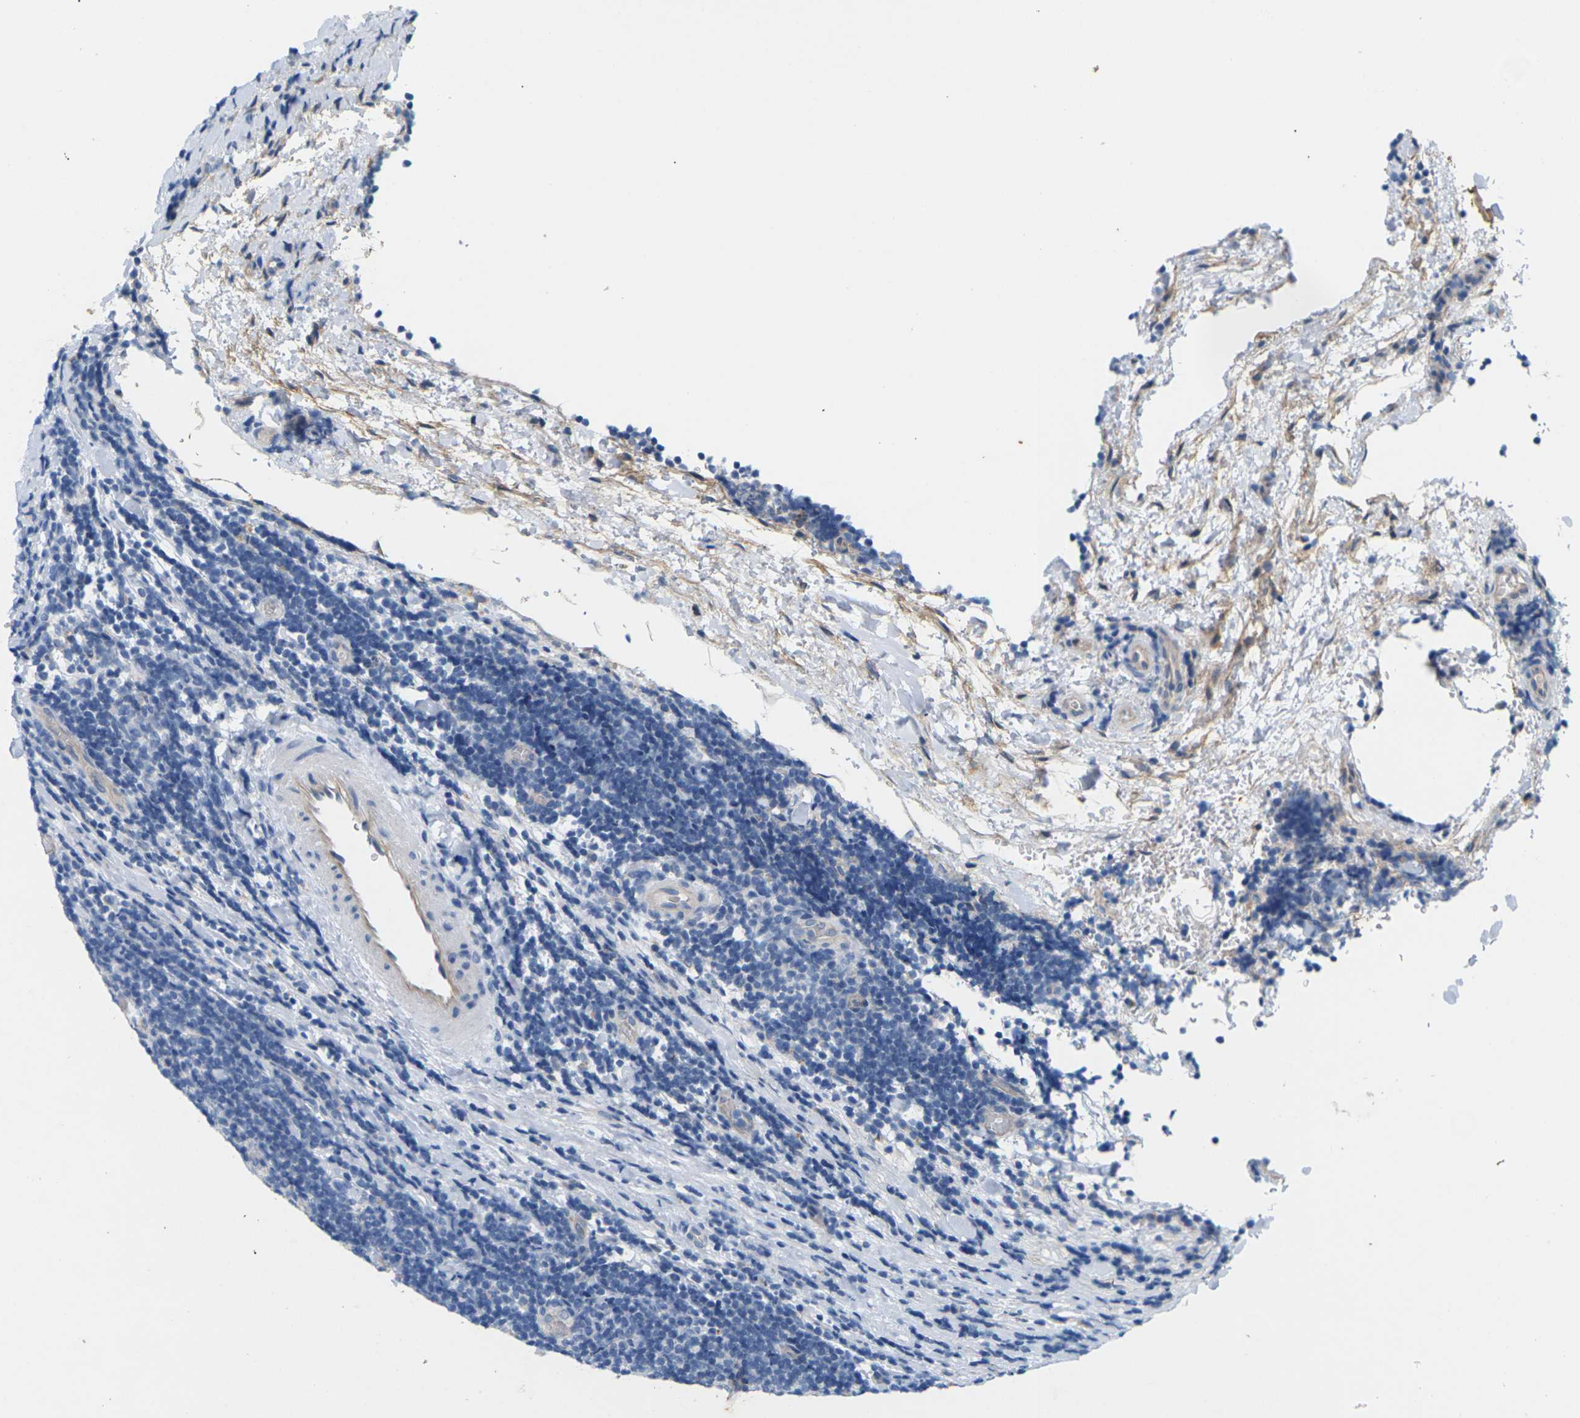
{"staining": {"intensity": "negative", "quantity": "none", "location": "none"}, "tissue": "lymphoma", "cell_type": "Tumor cells", "image_type": "cancer", "snomed": [{"axis": "morphology", "description": "Malignant lymphoma, non-Hodgkin's type, Low grade"}, {"axis": "topography", "description": "Lymph node"}], "caption": "A high-resolution histopathology image shows IHC staining of lymphoma, which reveals no significant staining in tumor cells.", "gene": "ITGA5", "patient": {"sex": "male", "age": 83}}